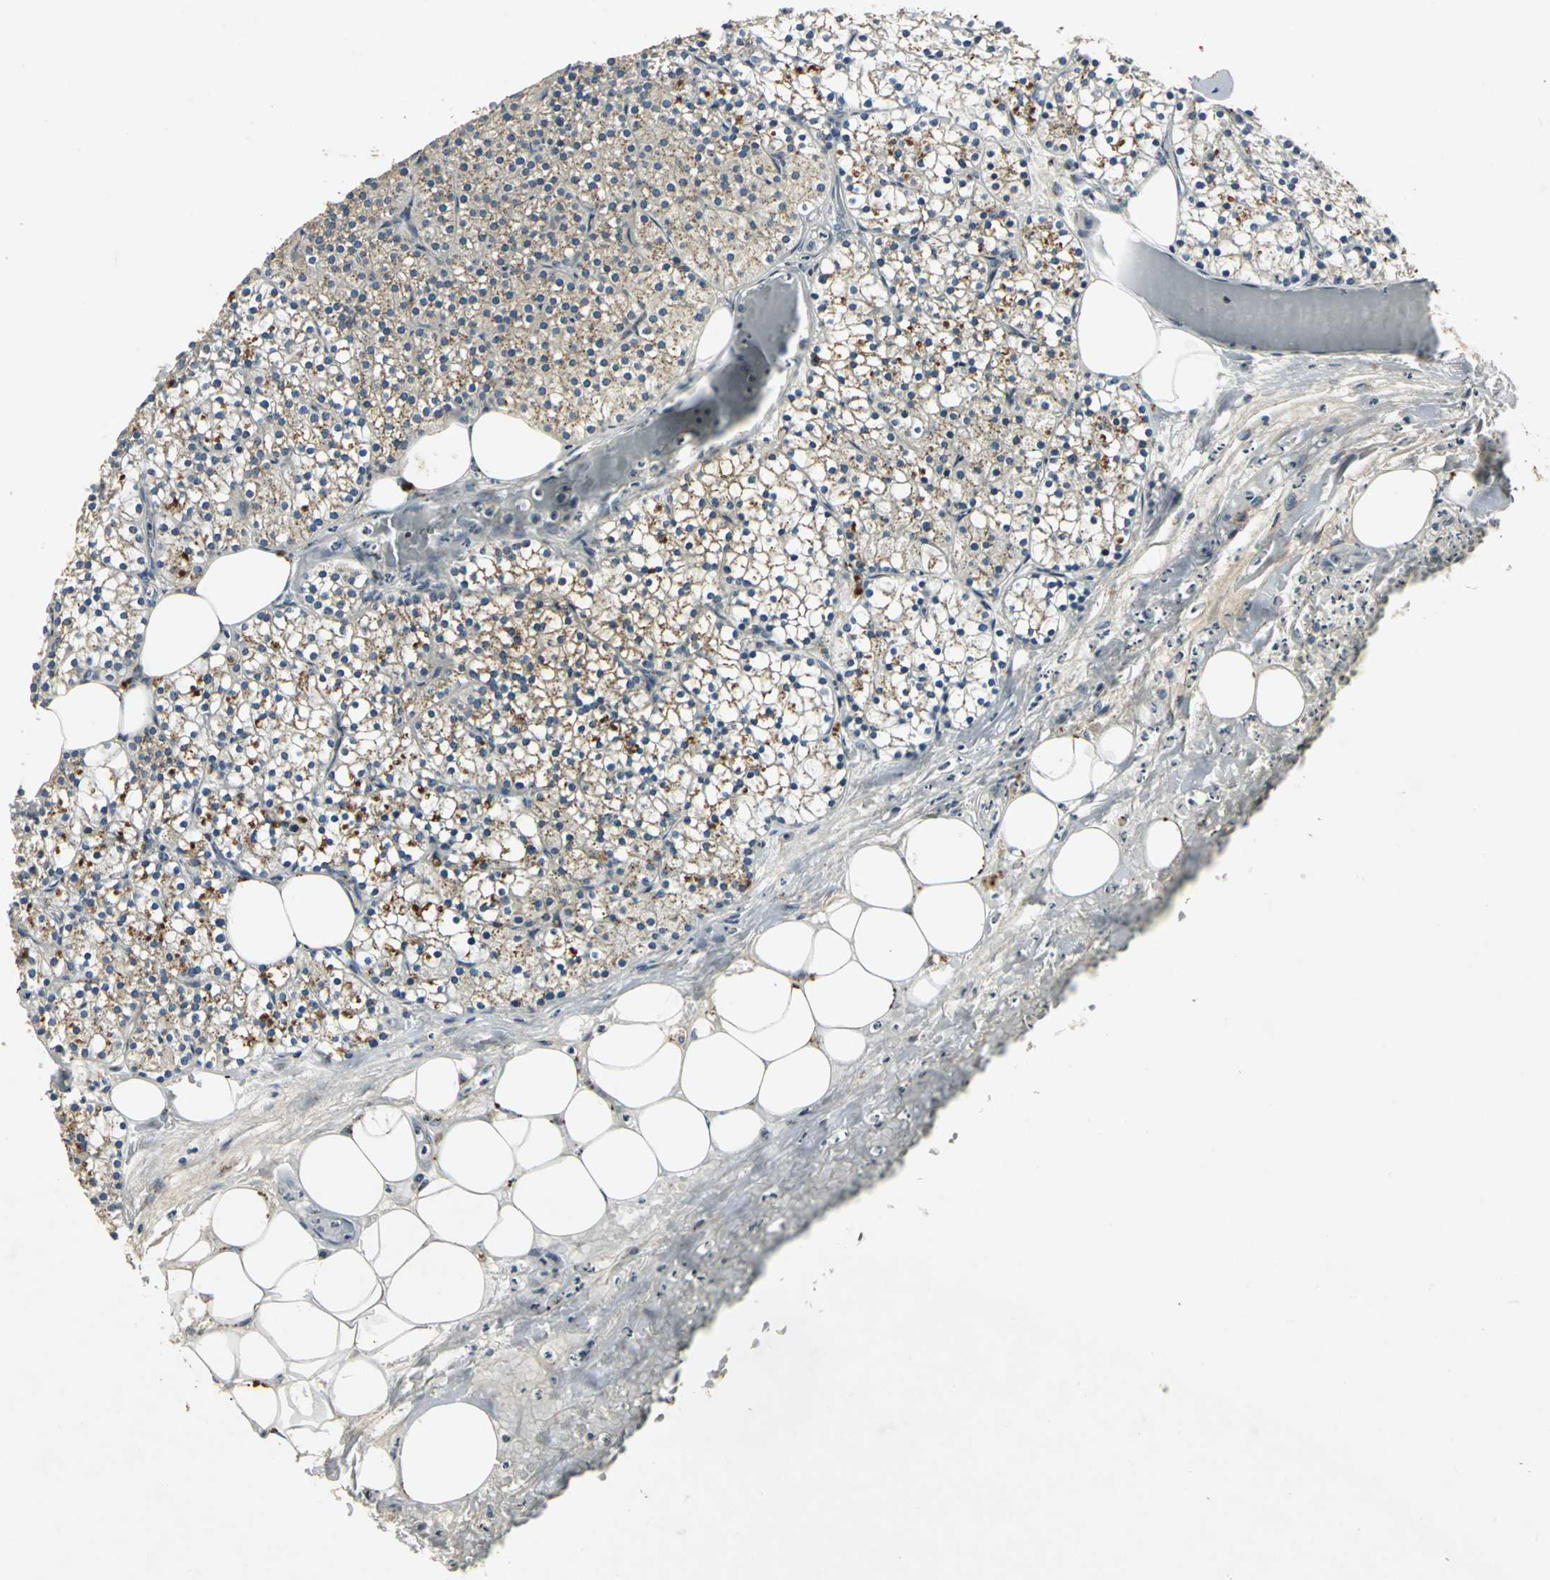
{"staining": {"intensity": "moderate", "quantity": ">75%", "location": "cytoplasmic/membranous"}, "tissue": "parathyroid gland", "cell_type": "Glandular cells", "image_type": "normal", "snomed": [{"axis": "morphology", "description": "Normal tissue, NOS"}, {"axis": "topography", "description": "Parathyroid gland"}], "caption": "The image reveals a brown stain indicating the presence of a protein in the cytoplasmic/membranous of glandular cells in parathyroid gland.", "gene": "TM9SF2", "patient": {"sex": "female", "age": 63}}